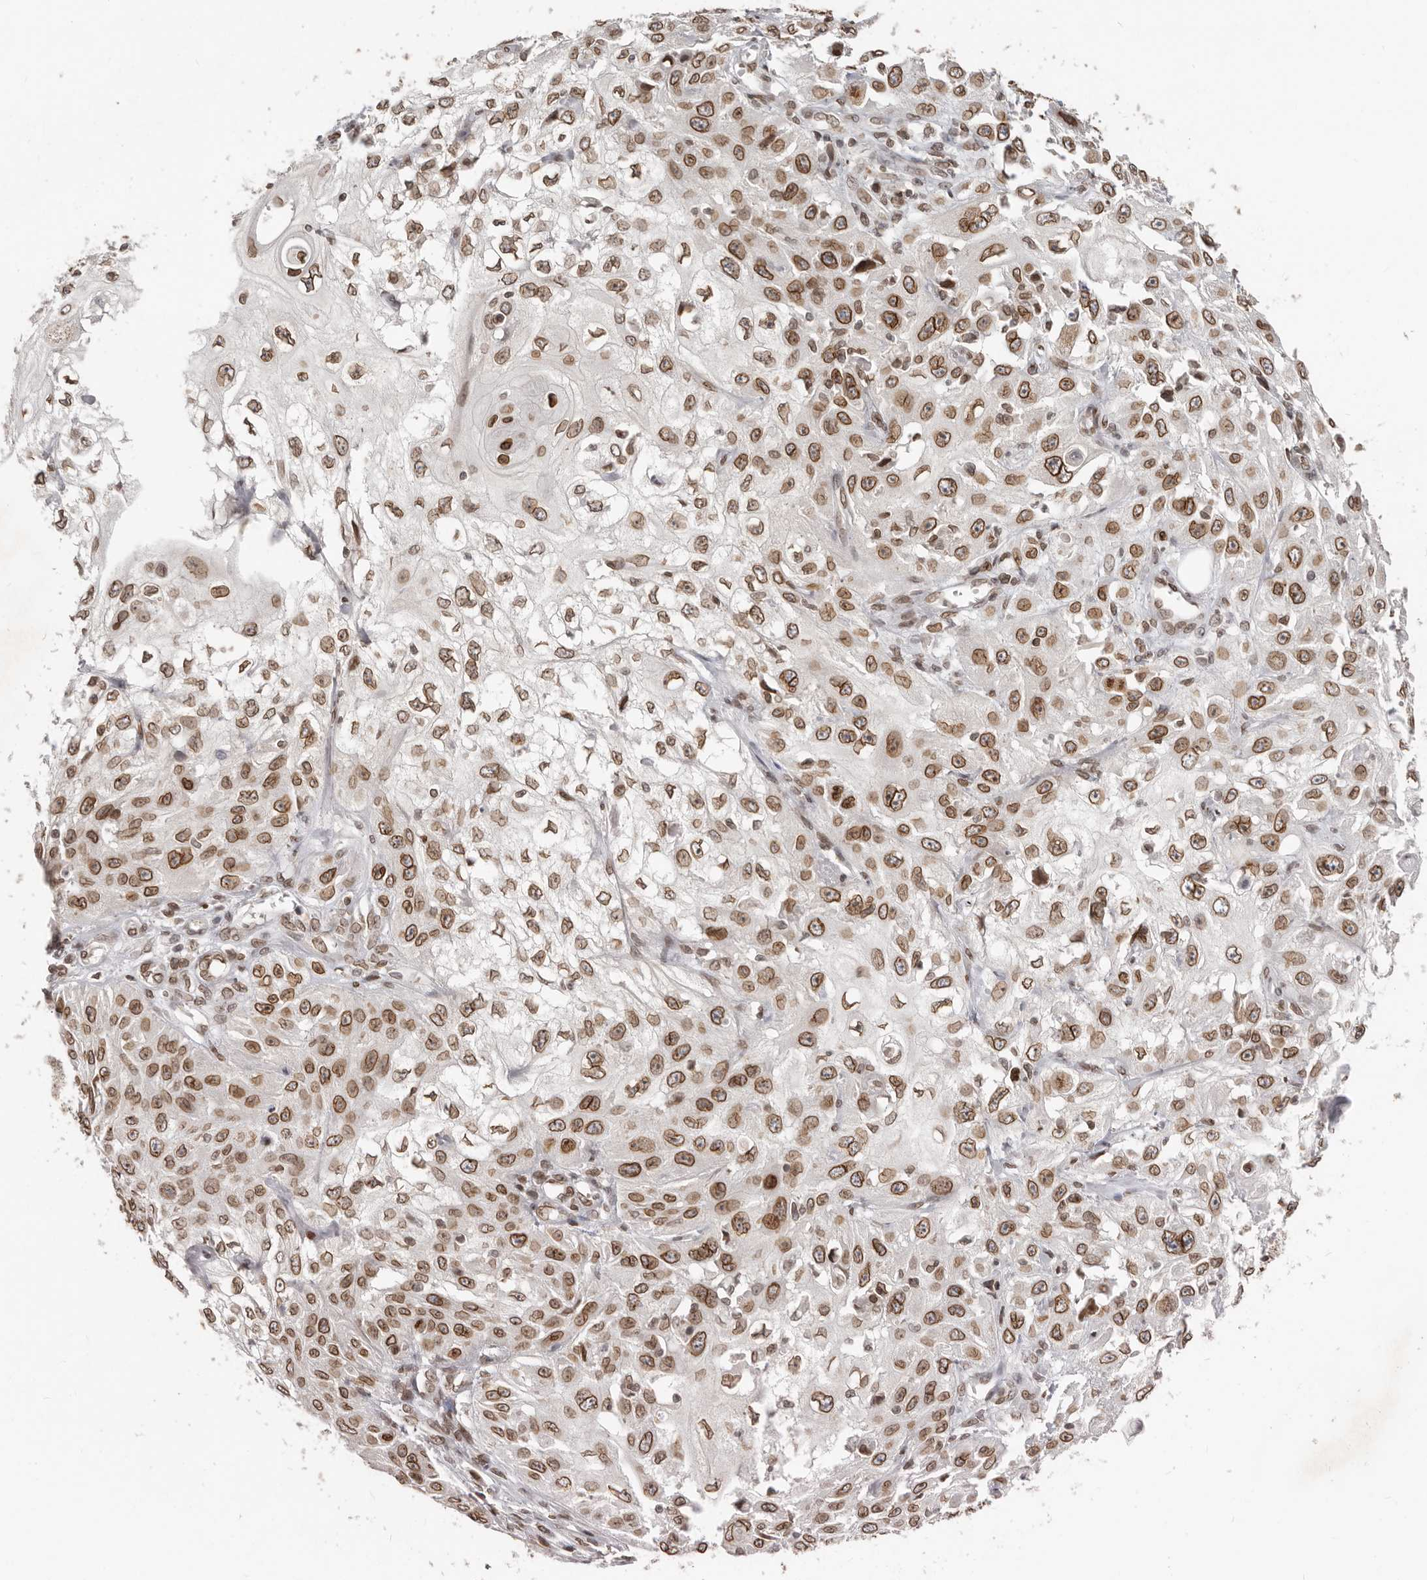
{"staining": {"intensity": "moderate", "quantity": ">75%", "location": "cytoplasmic/membranous,nuclear"}, "tissue": "skin cancer", "cell_type": "Tumor cells", "image_type": "cancer", "snomed": [{"axis": "morphology", "description": "Squamous cell carcinoma, NOS"}, {"axis": "topography", "description": "Skin"}], "caption": "Immunohistochemistry histopathology image of neoplastic tissue: skin cancer stained using IHC displays medium levels of moderate protein expression localized specifically in the cytoplasmic/membranous and nuclear of tumor cells, appearing as a cytoplasmic/membranous and nuclear brown color.", "gene": "NUP153", "patient": {"sex": "male", "age": 75}}